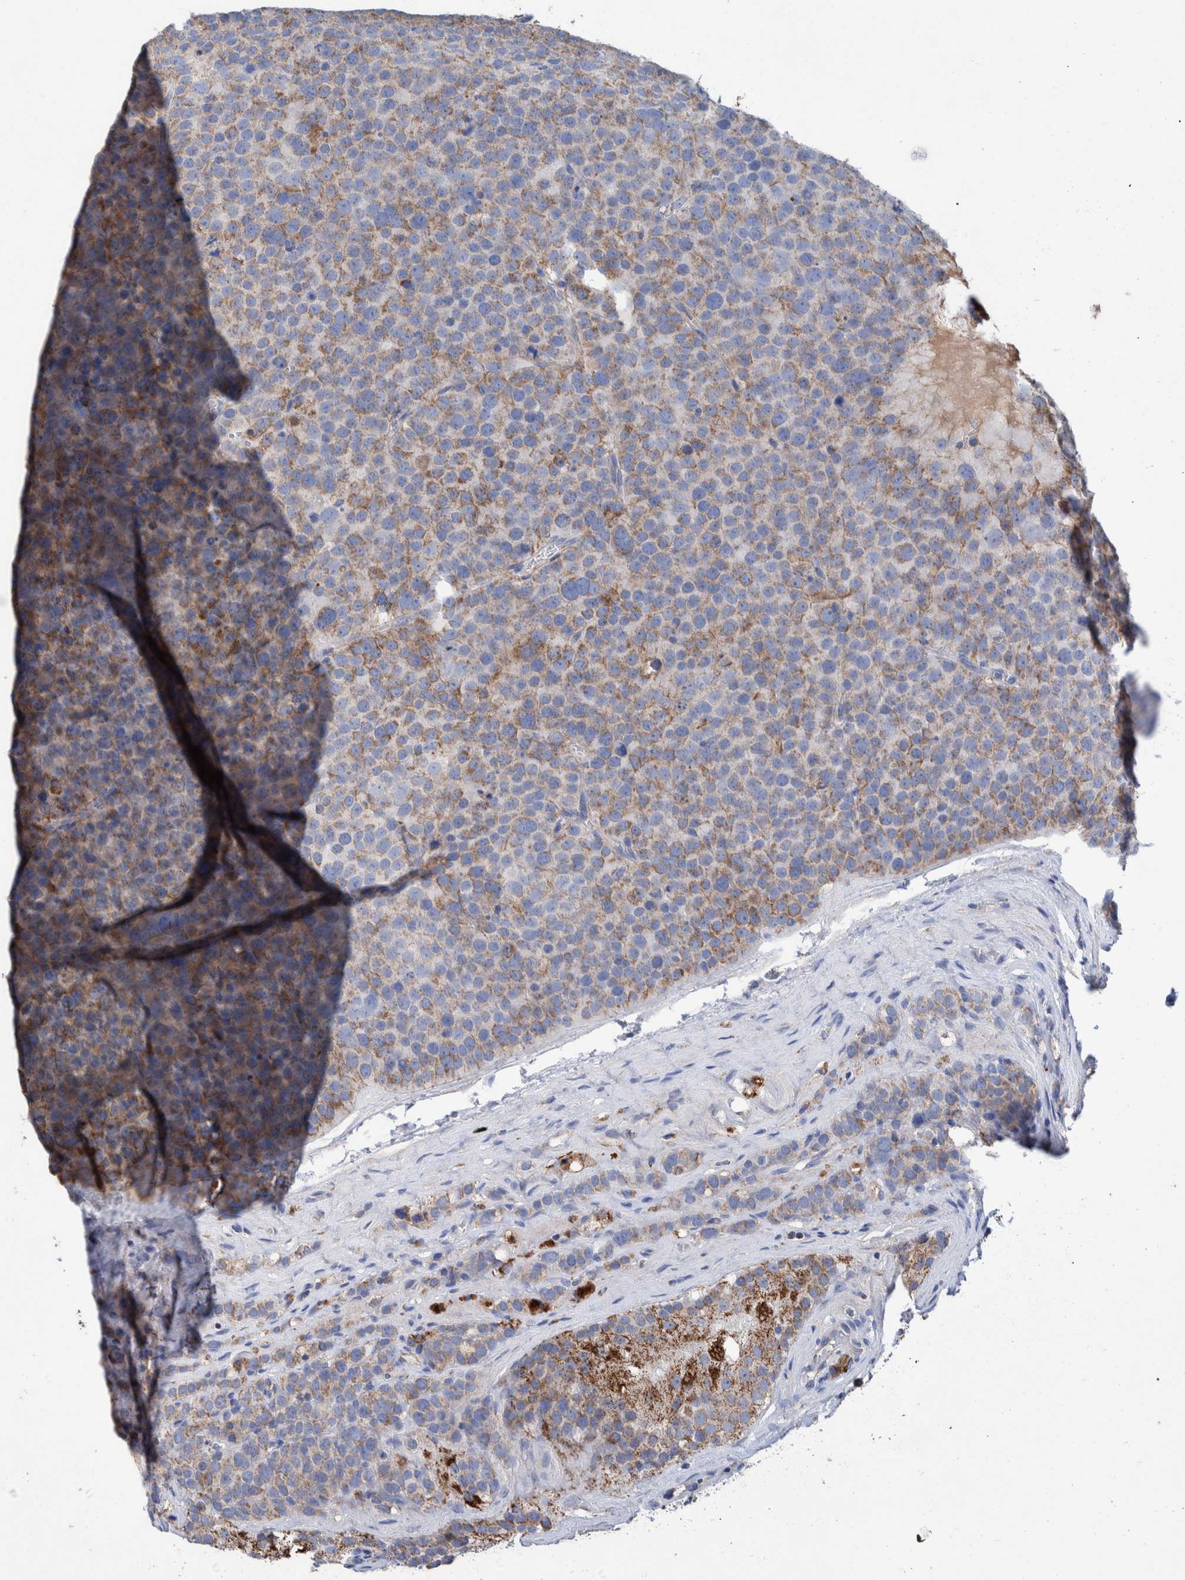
{"staining": {"intensity": "moderate", "quantity": ">75%", "location": "cytoplasmic/membranous"}, "tissue": "testis cancer", "cell_type": "Tumor cells", "image_type": "cancer", "snomed": [{"axis": "morphology", "description": "Seminoma, NOS"}, {"axis": "topography", "description": "Testis"}], "caption": "Testis seminoma tissue reveals moderate cytoplasmic/membranous positivity in about >75% of tumor cells, visualized by immunohistochemistry.", "gene": "DECR1", "patient": {"sex": "male", "age": 71}}